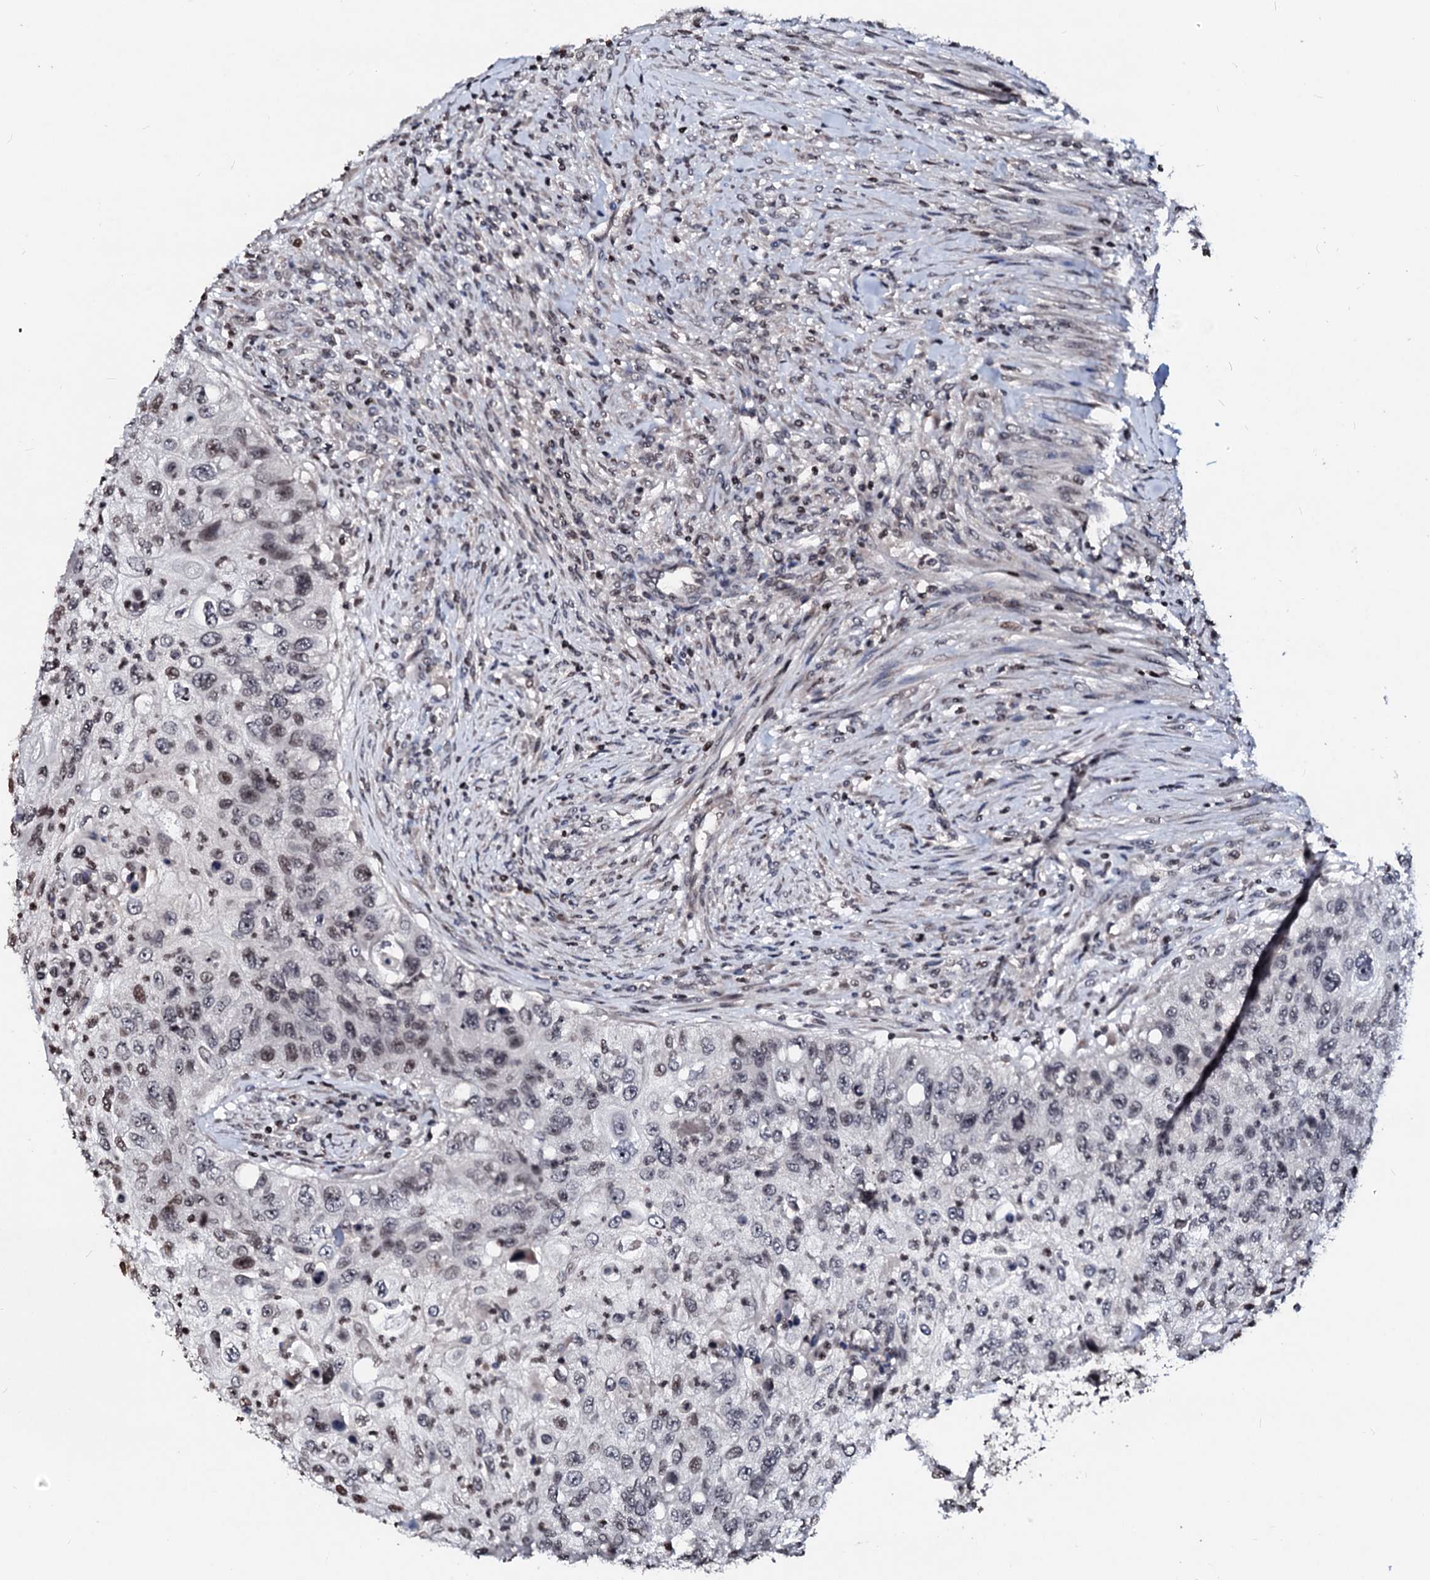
{"staining": {"intensity": "weak", "quantity": "<25%", "location": "nuclear"}, "tissue": "urothelial cancer", "cell_type": "Tumor cells", "image_type": "cancer", "snomed": [{"axis": "morphology", "description": "Urothelial carcinoma, High grade"}, {"axis": "topography", "description": "Urinary bladder"}], "caption": "Tumor cells are negative for brown protein staining in high-grade urothelial carcinoma. (Brightfield microscopy of DAB (3,3'-diaminobenzidine) immunohistochemistry (IHC) at high magnification).", "gene": "LSM11", "patient": {"sex": "female", "age": 60}}